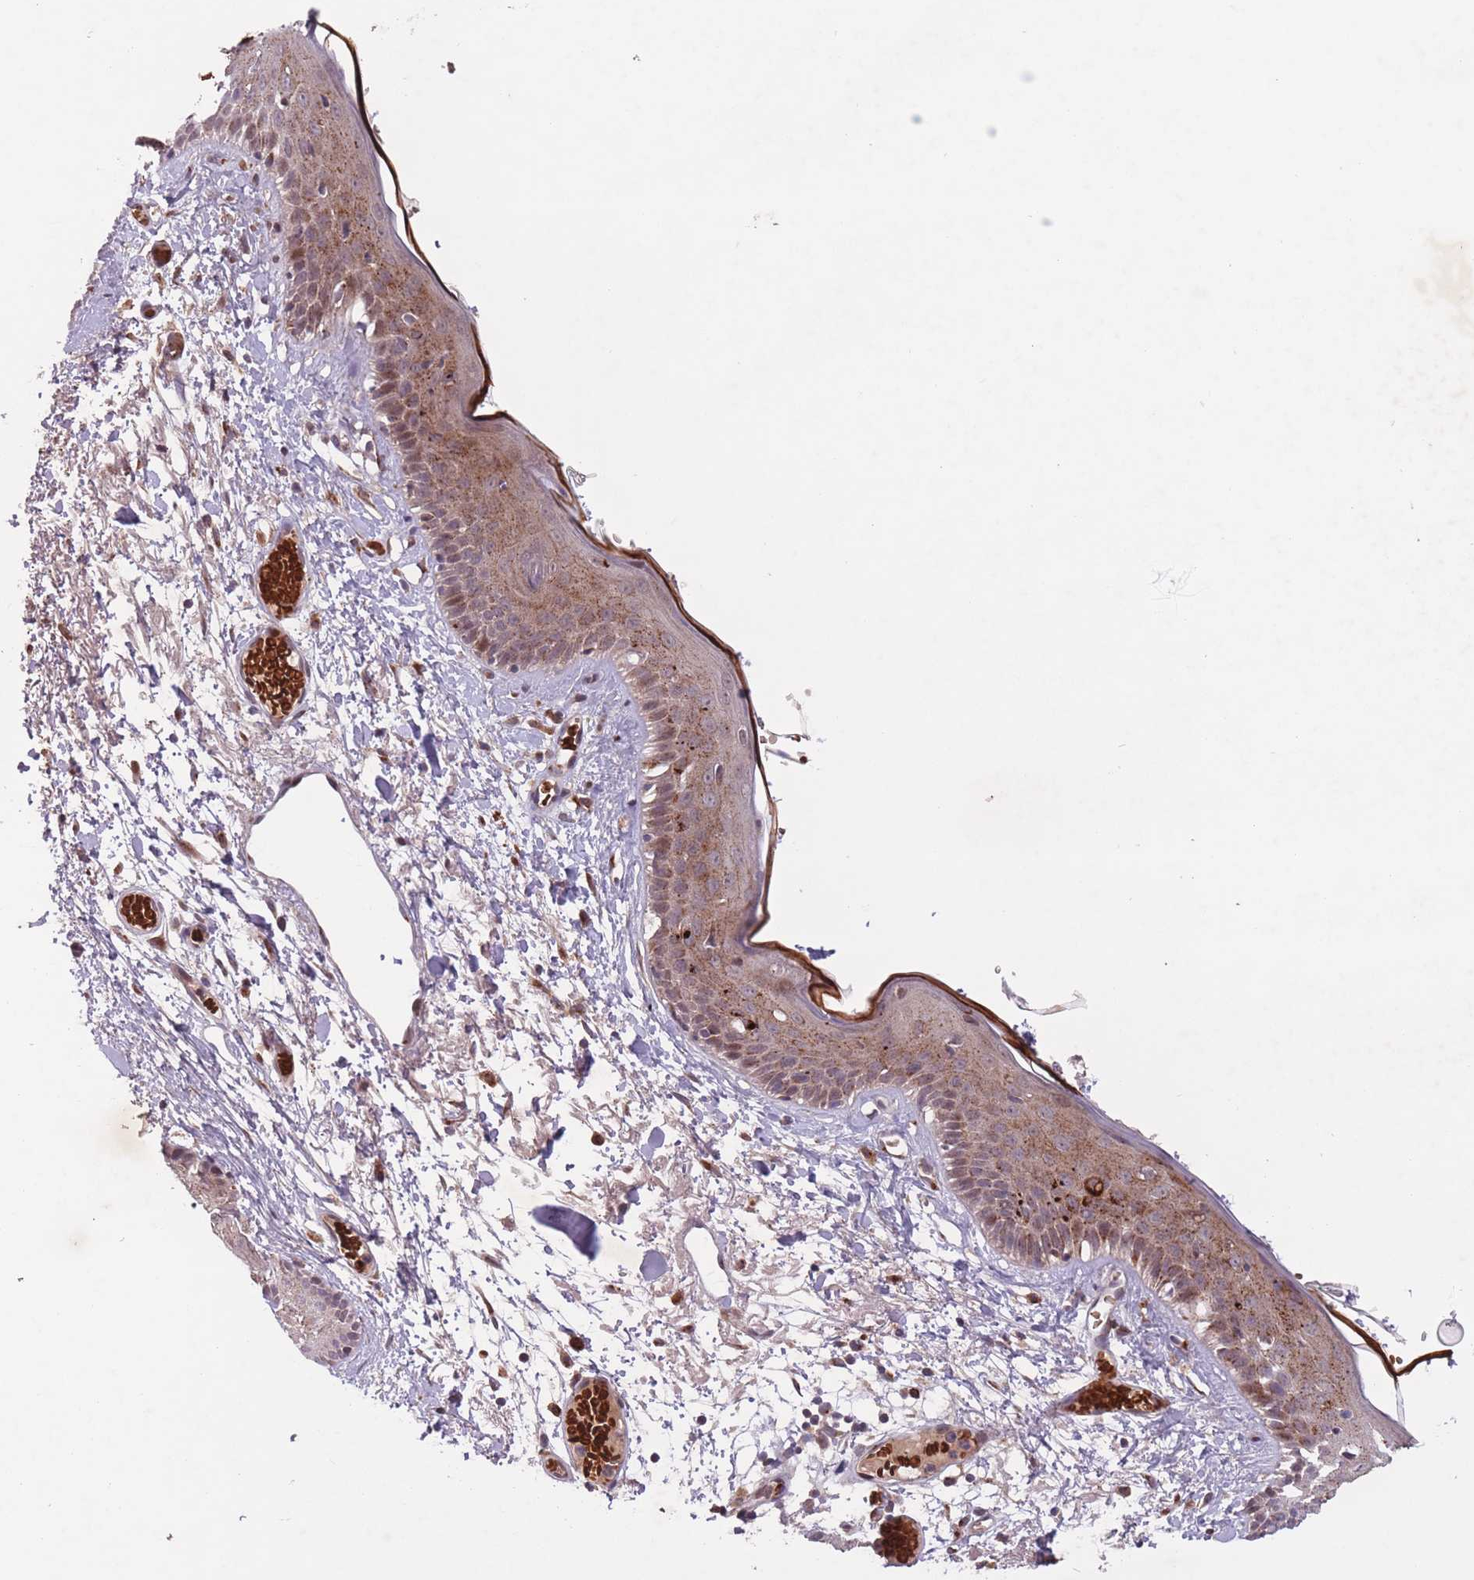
{"staining": {"intensity": "moderate", "quantity": ">75%", "location": "cytoplasmic/membranous"}, "tissue": "skin", "cell_type": "Fibroblasts", "image_type": "normal", "snomed": [{"axis": "morphology", "description": "Normal tissue, NOS"}, {"axis": "topography", "description": "Skin"}], "caption": "About >75% of fibroblasts in benign skin demonstrate moderate cytoplasmic/membranous protein positivity as visualized by brown immunohistochemical staining.", "gene": "SECTM1", "patient": {"sex": "male", "age": 79}}